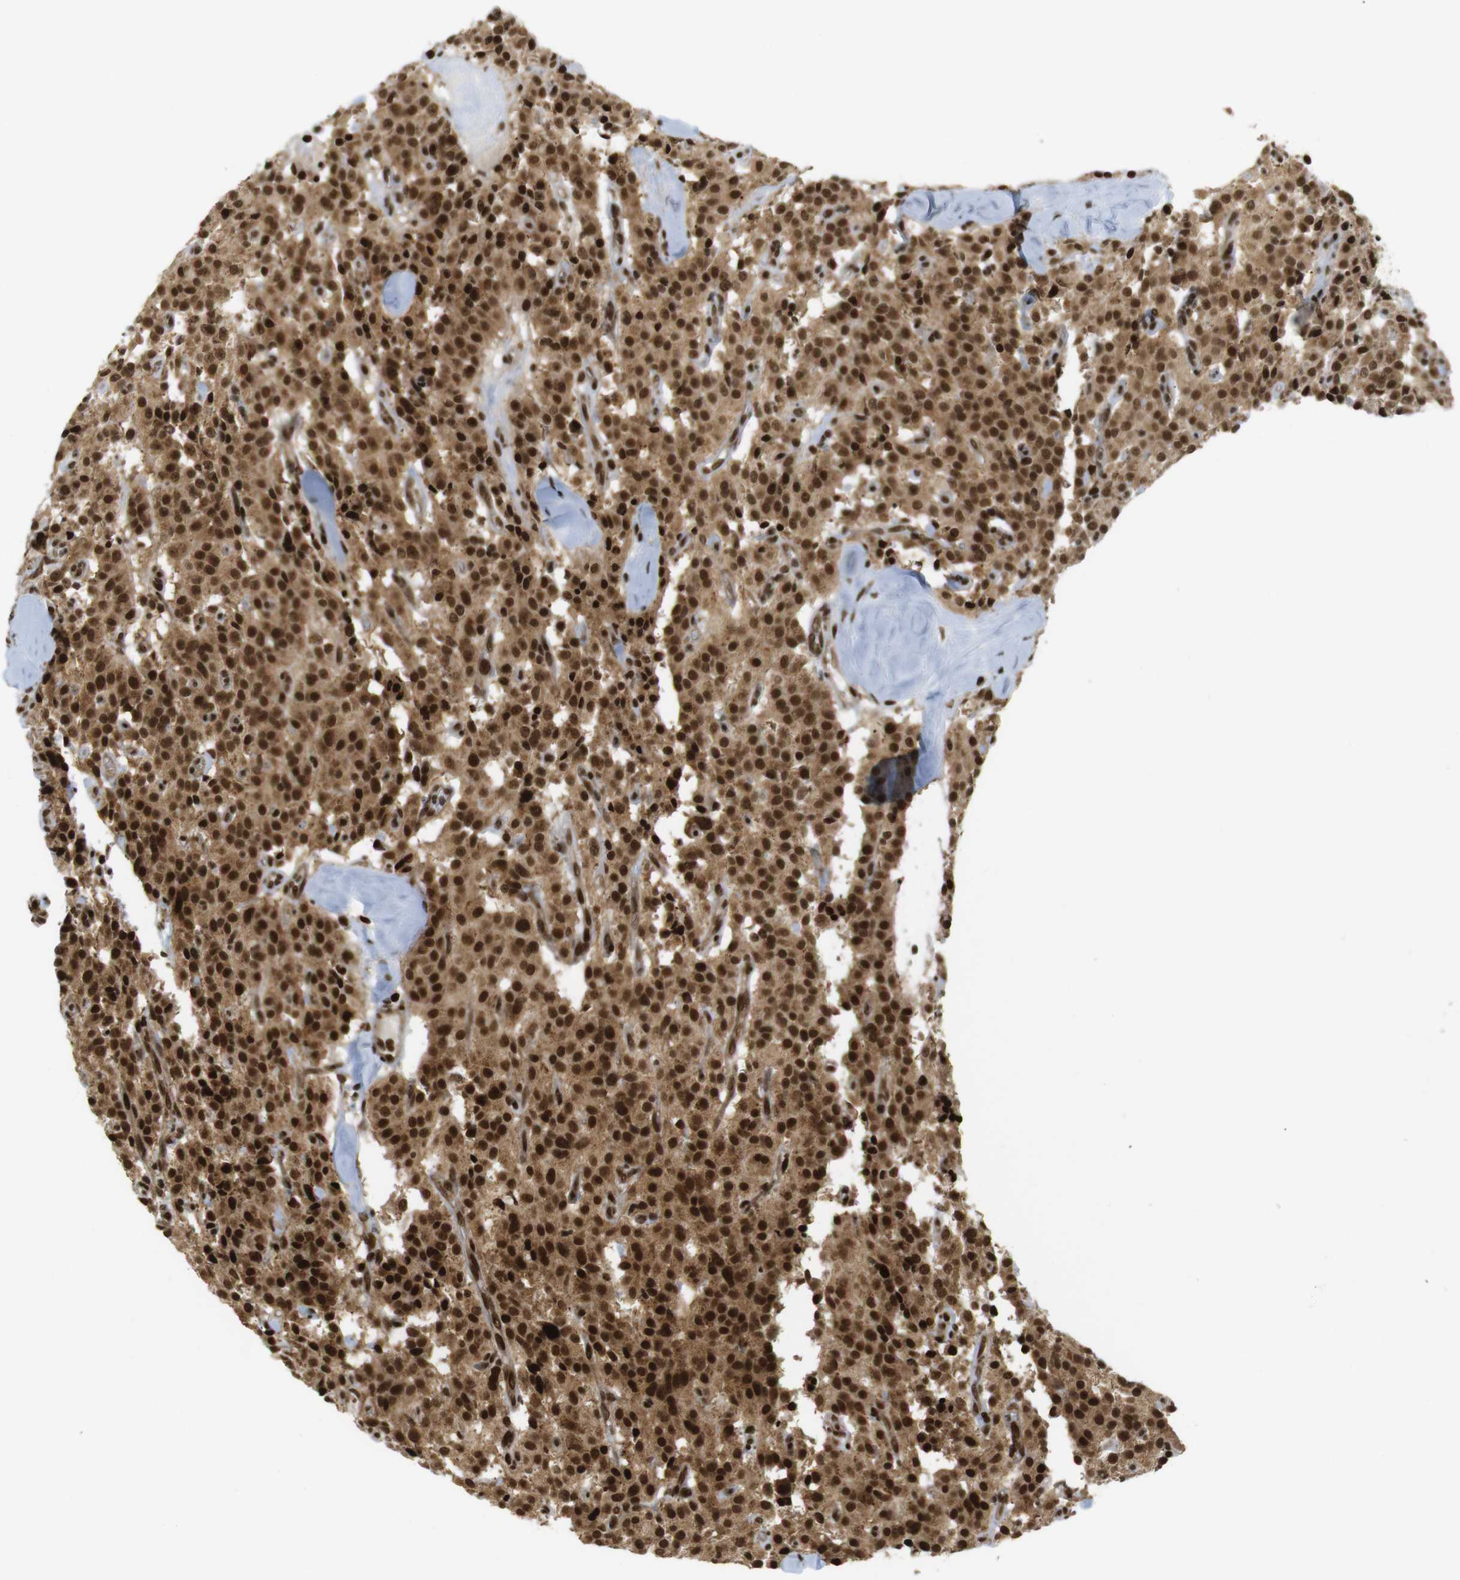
{"staining": {"intensity": "strong", "quantity": ">75%", "location": "cytoplasmic/membranous,nuclear"}, "tissue": "carcinoid", "cell_type": "Tumor cells", "image_type": "cancer", "snomed": [{"axis": "morphology", "description": "Carcinoid, malignant, NOS"}, {"axis": "topography", "description": "Lung"}], "caption": "DAB immunohistochemical staining of carcinoid demonstrates strong cytoplasmic/membranous and nuclear protein expression in approximately >75% of tumor cells.", "gene": "RUVBL2", "patient": {"sex": "male", "age": 30}}